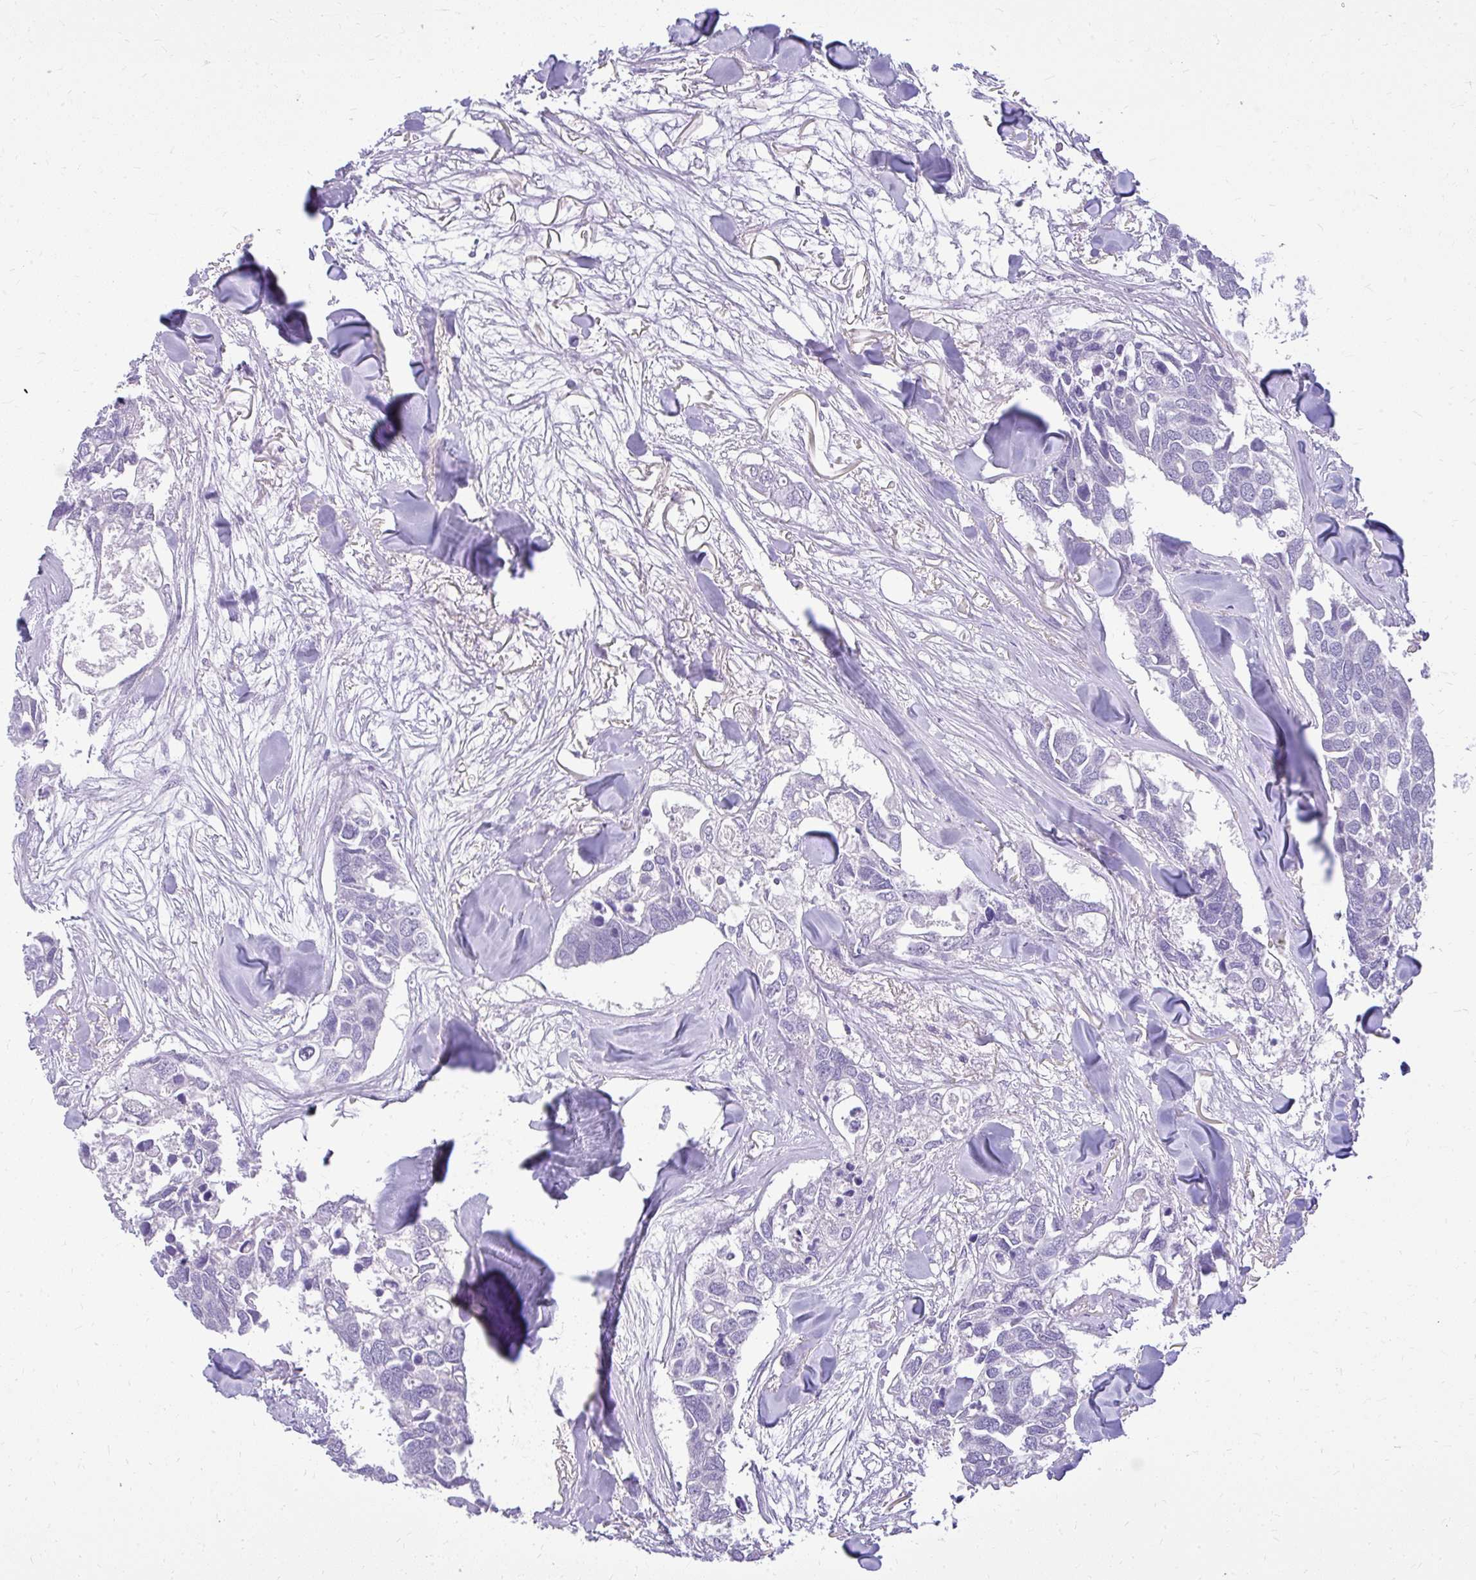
{"staining": {"intensity": "negative", "quantity": "none", "location": "none"}, "tissue": "breast cancer", "cell_type": "Tumor cells", "image_type": "cancer", "snomed": [{"axis": "morphology", "description": "Duct carcinoma"}, {"axis": "topography", "description": "Breast"}], "caption": "Human breast invasive ductal carcinoma stained for a protein using IHC shows no staining in tumor cells.", "gene": "PRAP1", "patient": {"sex": "female", "age": 83}}